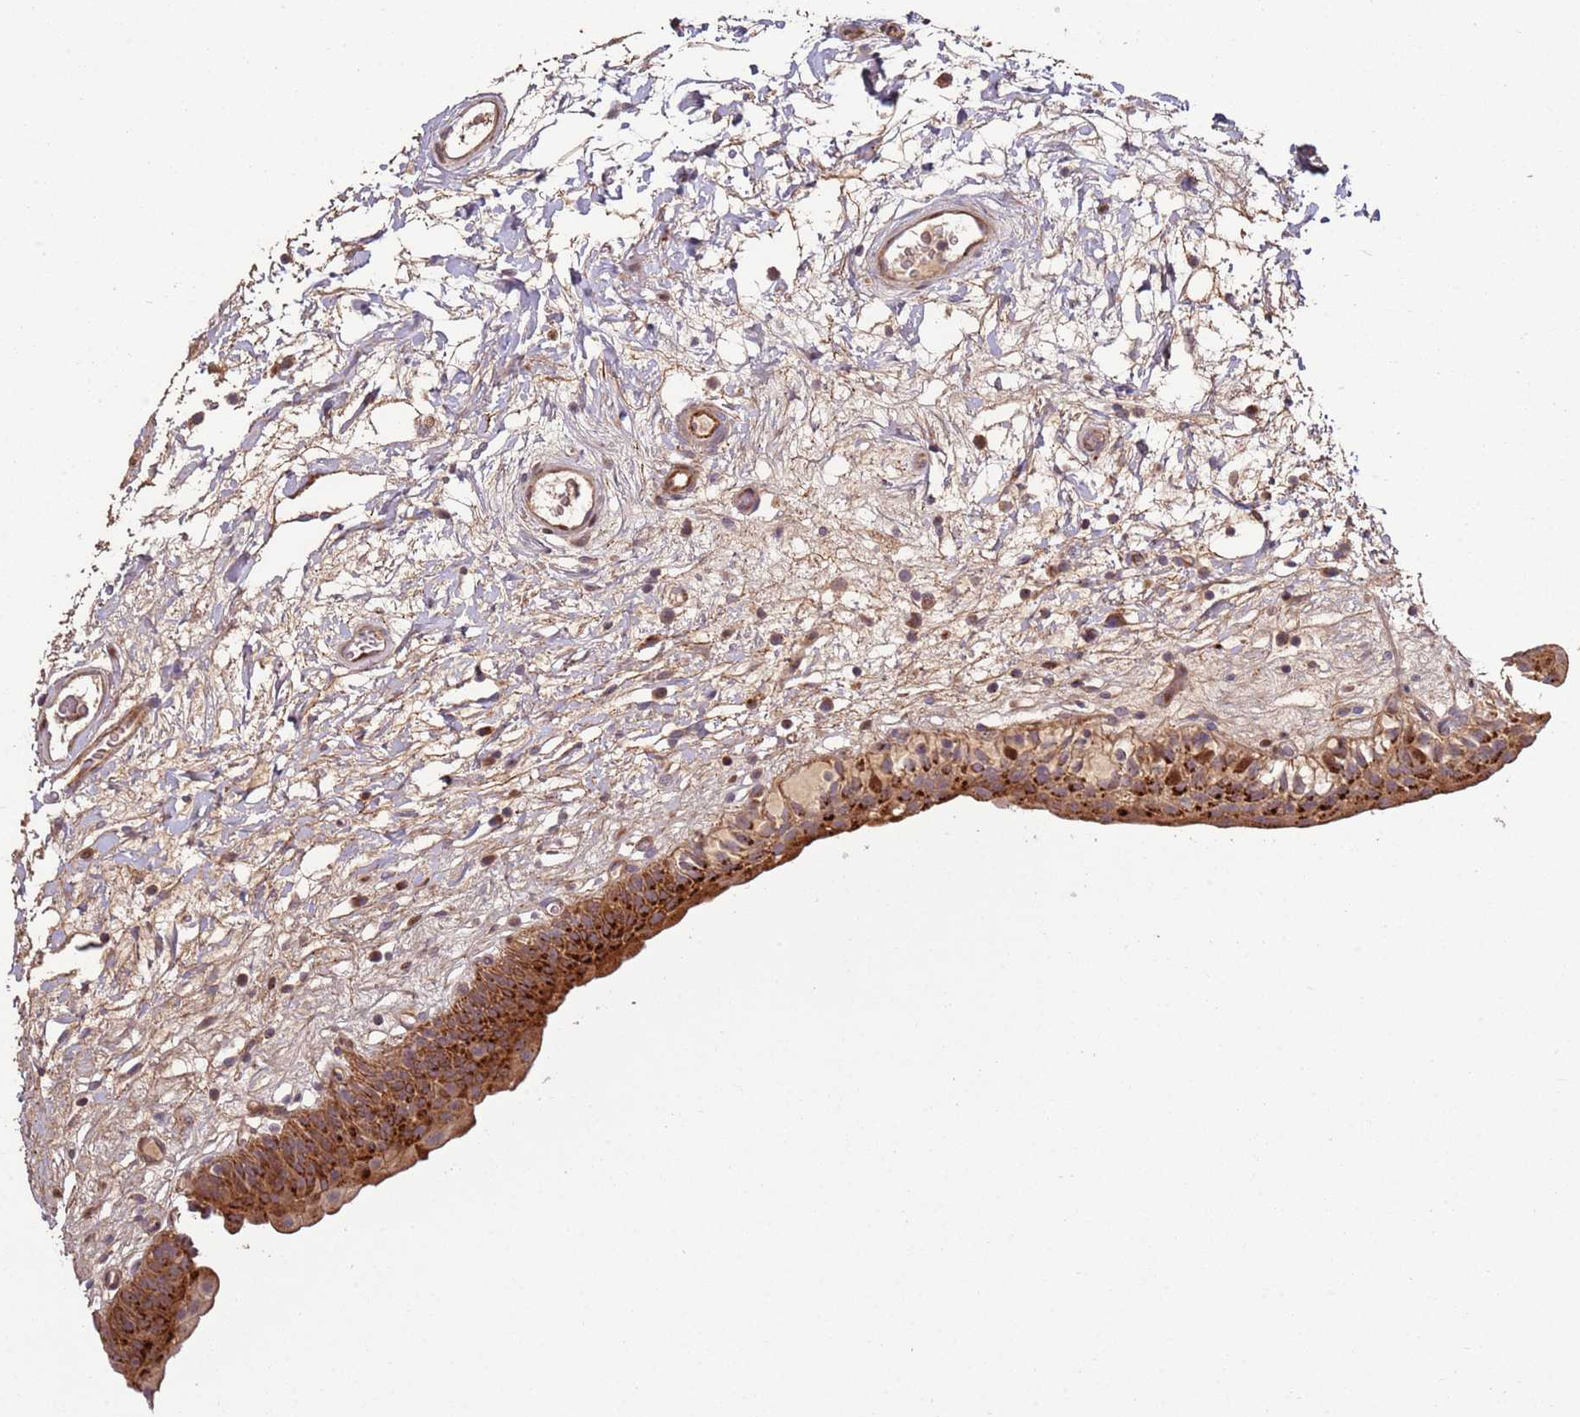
{"staining": {"intensity": "strong", "quantity": "25%-75%", "location": "cytoplasmic/membranous"}, "tissue": "urinary bladder", "cell_type": "Urothelial cells", "image_type": "normal", "snomed": [{"axis": "morphology", "description": "Normal tissue, NOS"}, {"axis": "topography", "description": "Urinary bladder"}], "caption": "Brown immunohistochemical staining in normal human urinary bladder displays strong cytoplasmic/membranous expression in approximately 25%-75% of urothelial cells. (Stains: DAB in brown, nuclei in blue, Microscopy: brightfield microscopy at high magnification).", "gene": "RHBDL1", "patient": {"sex": "male", "age": 83}}